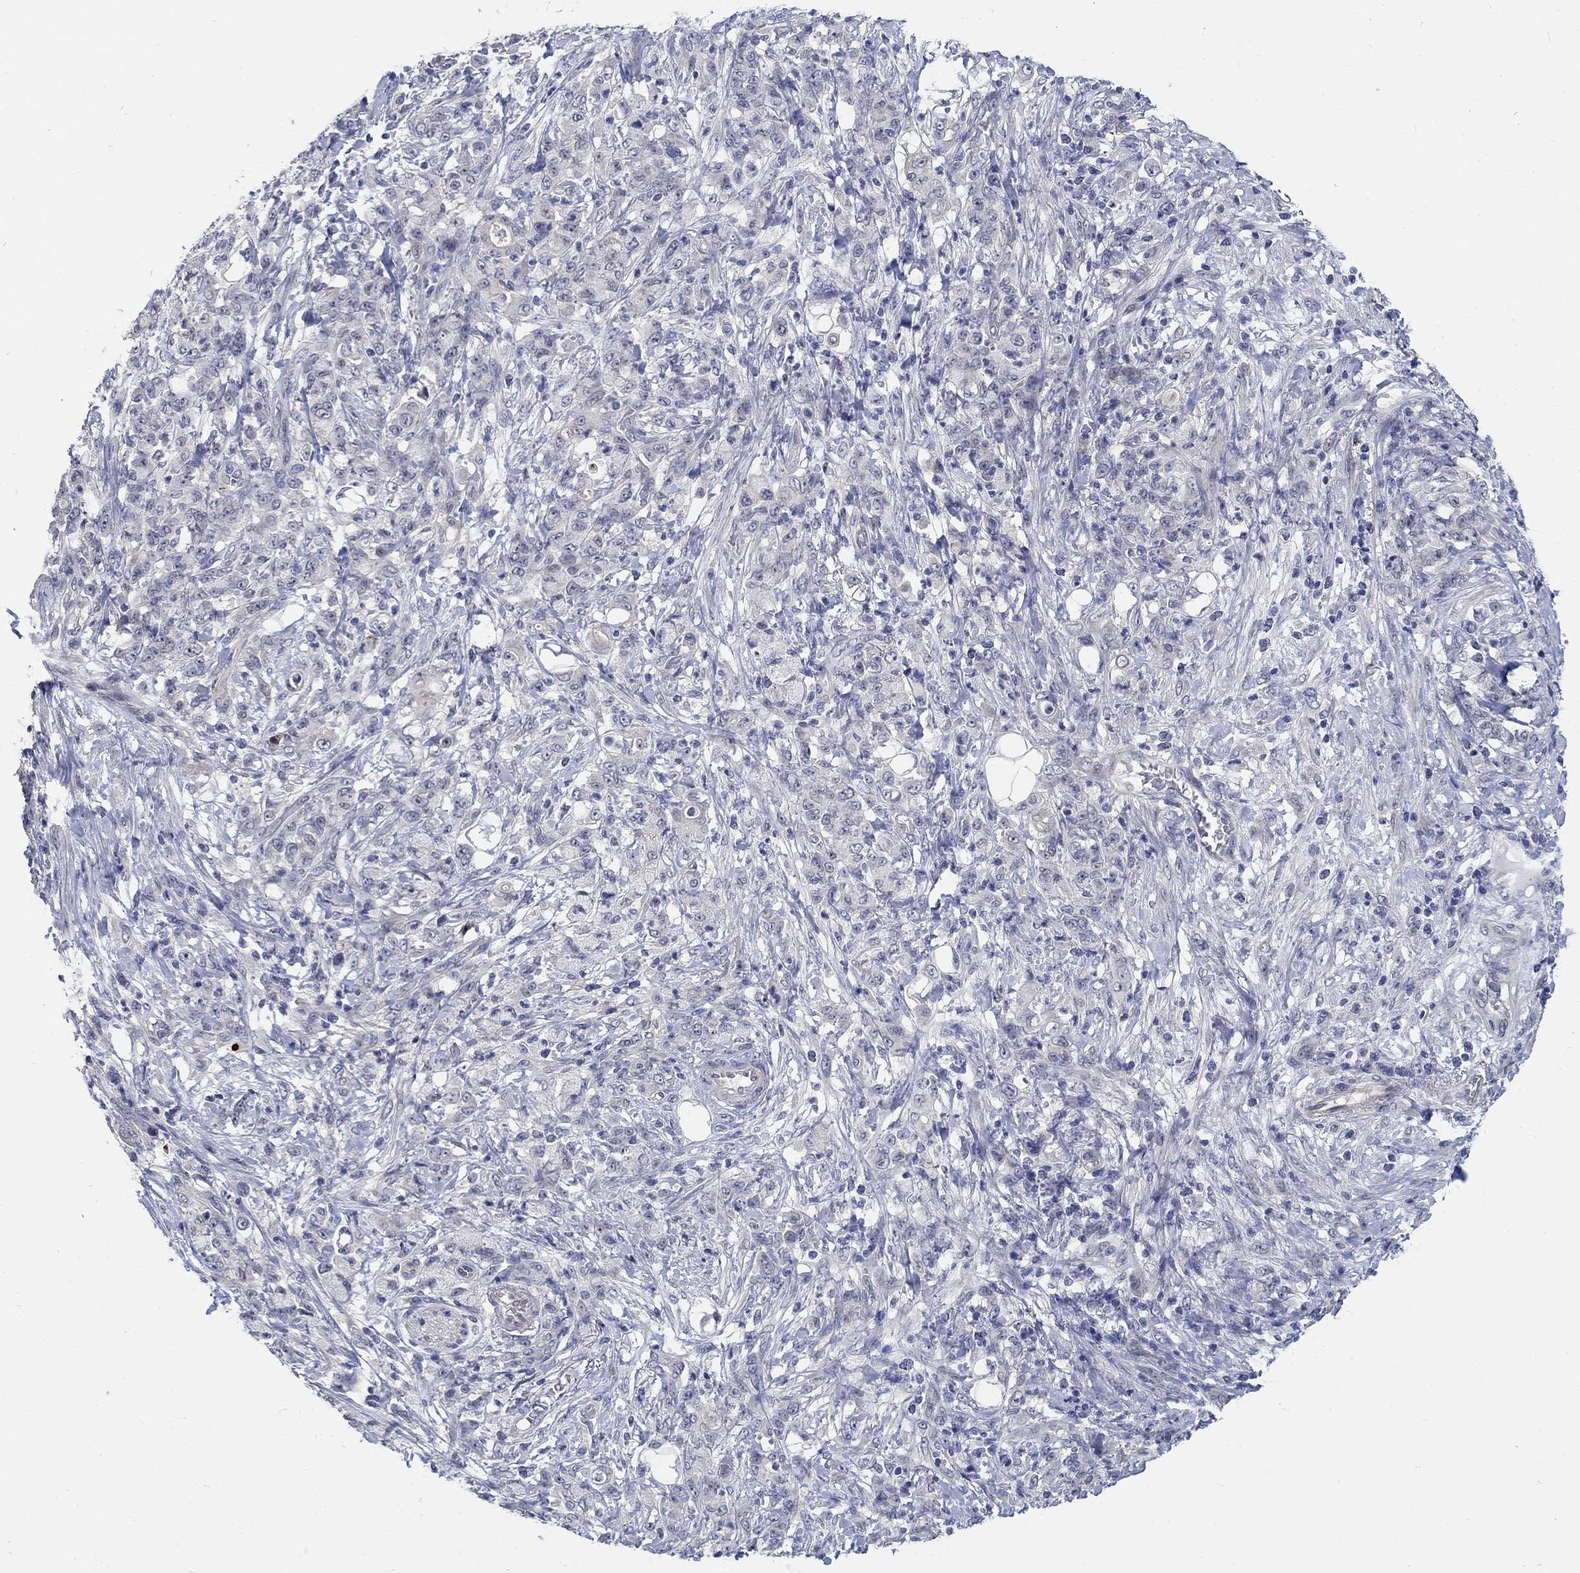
{"staining": {"intensity": "negative", "quantity": "none", "location": "none"}, "tissue": "stomach cancer", "cell_type": "Tumor cells", "image_type": "cancer", "snomed": [{"axis": "morphology", "description": "Adenocarcinoma, NOS"}, {"axis": "topography", "description": "Stomach"}], "caption": "Adenocarcinoma (stomach) was stained to show a protein in brown. There is no significant expression in tumor cells.", "gene": "SMIM18", "patient": {"sex": "female", "age": 79}}